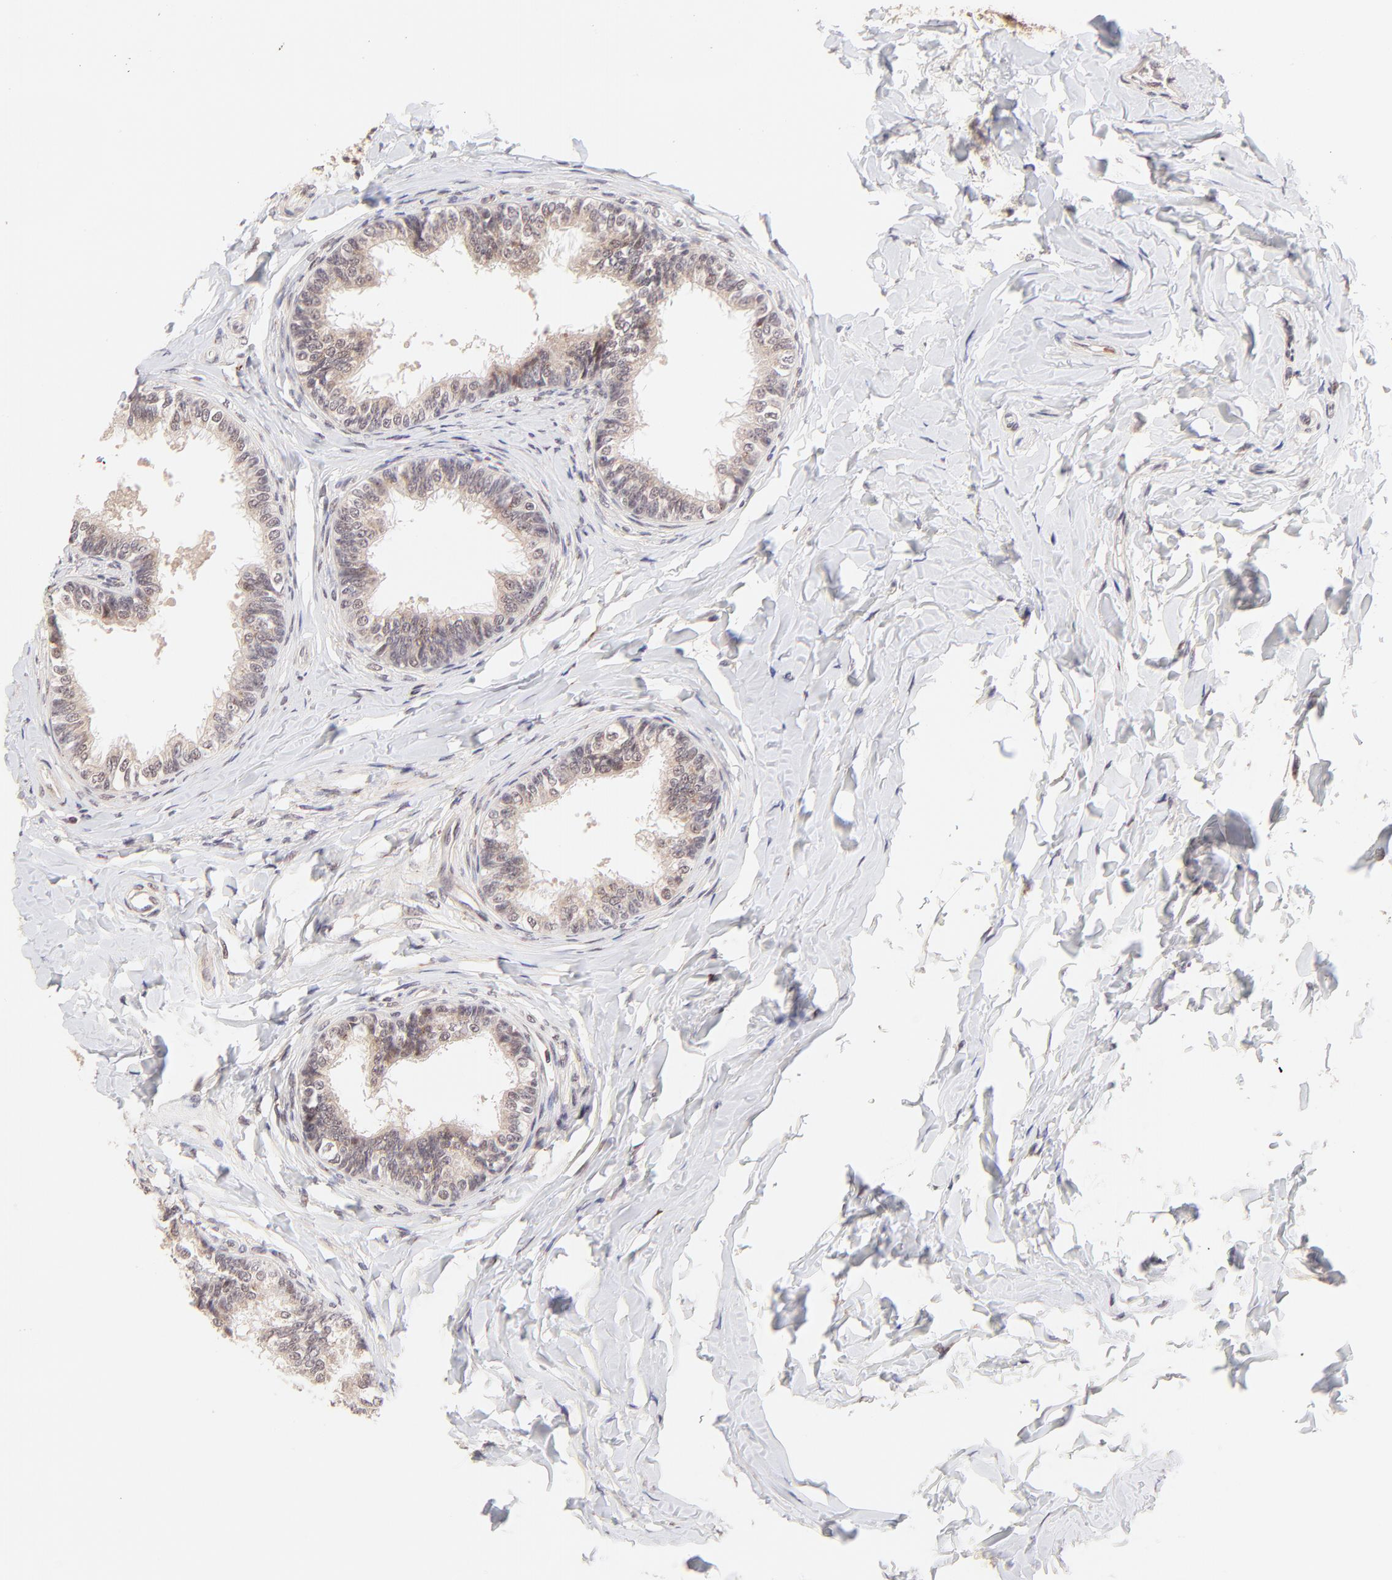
{"staining": {"intensity": "moderate", "quantity": ">75%", "location": "cytoplasmic/membranous,nuclear"}, "tissue": "epididymis", "cell_type": "Glandular cells", "image_type": "normal", "snomed": [{"axis": "morphology", "description": "Normal tissue, NOS"}, {"axis": "topography", "description": "Soft tissue"}, {"axis": "topography", "description": "Epididymis"}], "caption": "This is a histology image of immunohistochemistry staining of benign epididymis, which shows moderate staining in the cytoplasmic/membranous,nuclear of glandular cells.", "gene": "MED12", "patient": {"sex": "male", "age": 26}}